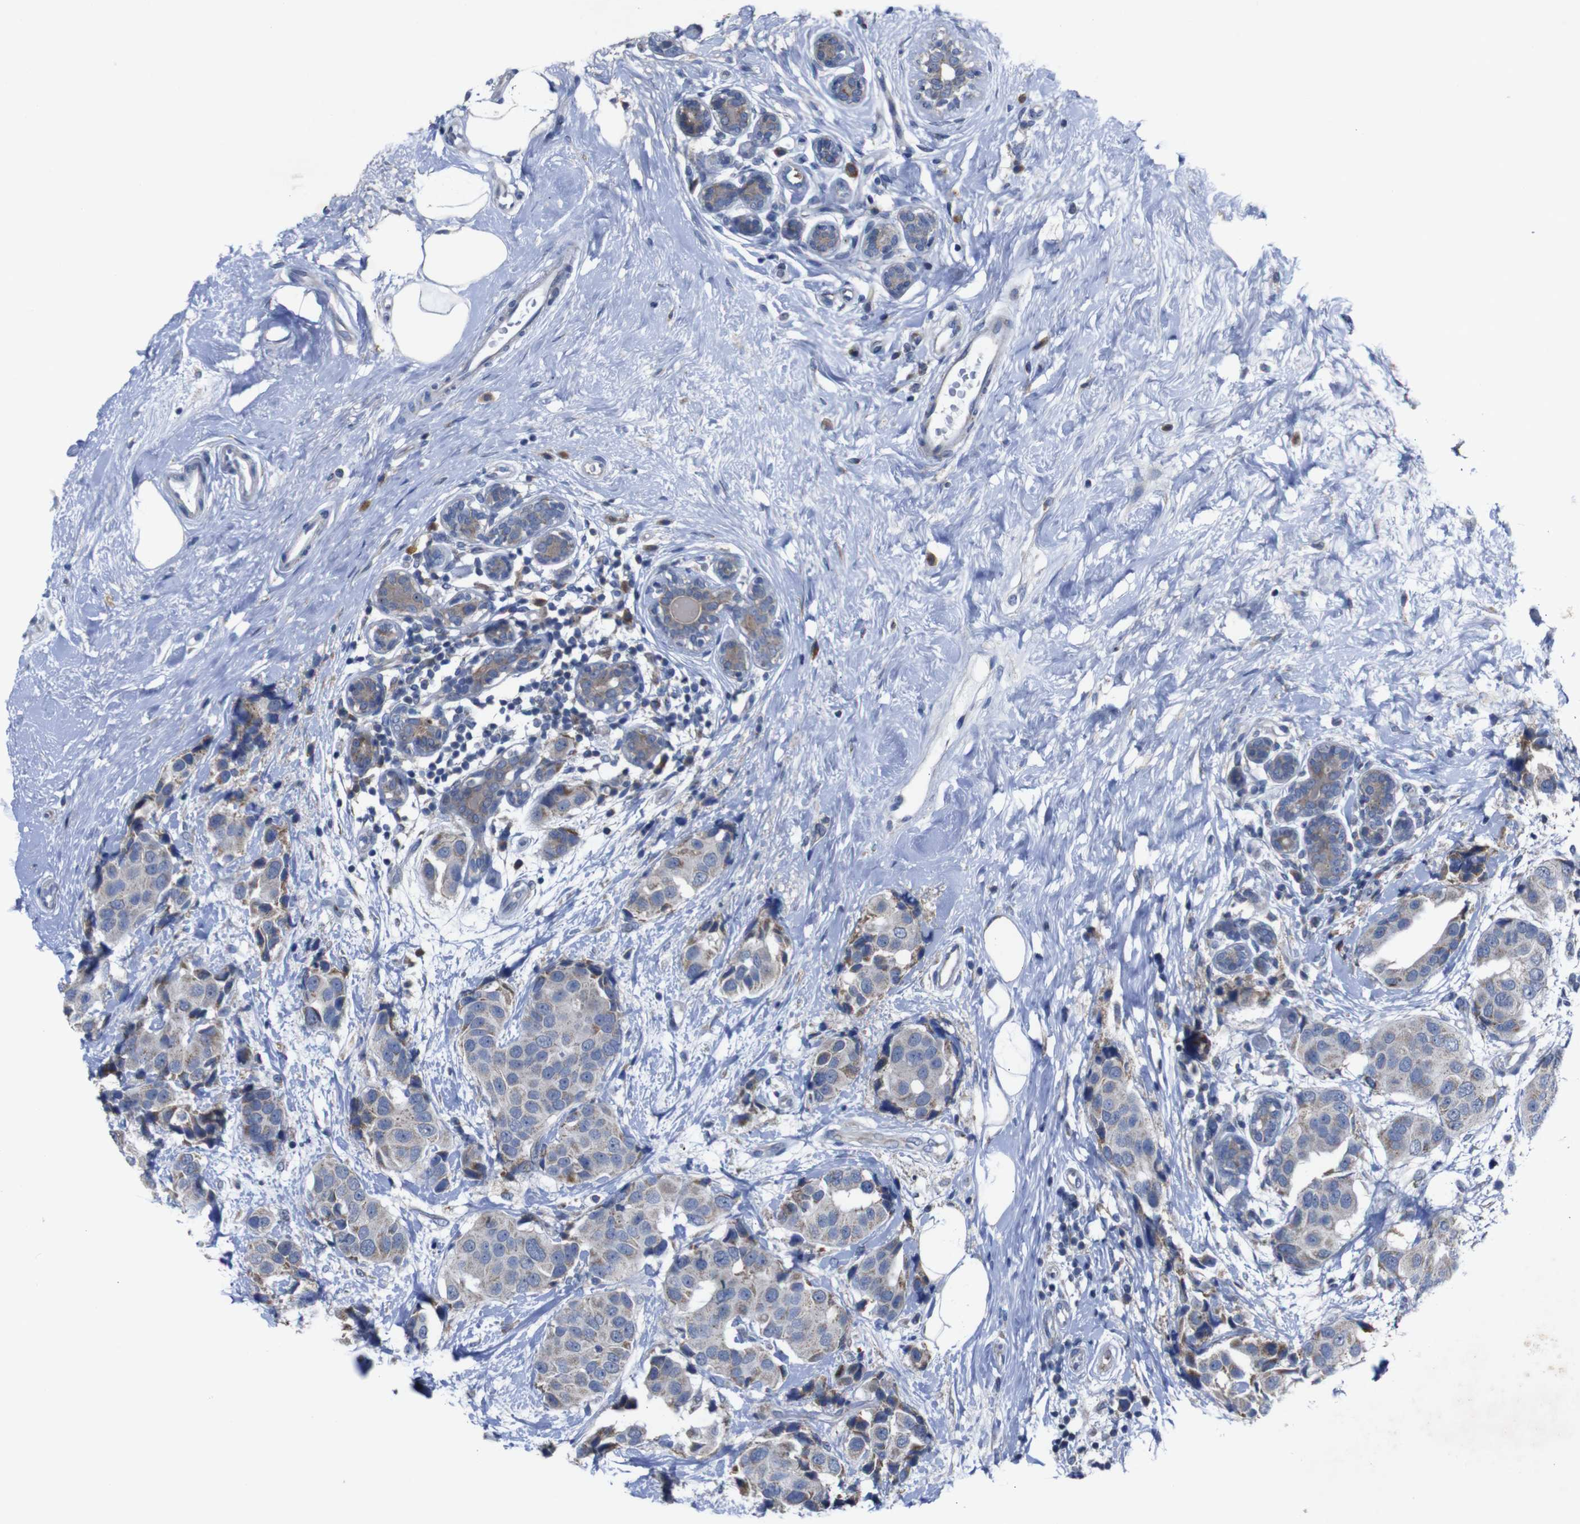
{"staining": {"intensity": "moderate", "quantity": "<25%", "location": "cytoplasmic/membranous"}, "tissue": "breast cancer", "cell_type": "Tumor cells", "image_type": "cancer", "snomed": [{"axis": "morphology", "description": "Normal tissue, NOS"}, {"axis": "morphology", "description": "Duct carcinoma"}, {"axis": "topography", "description": "Breast"}], "caption": "Immunohistochemistry micrograph of neoplastic tissue: breast cancer stained using immunohistochemistry displays low levels of moderate protein expression localized specifically in the cytoplasmic/membranous of tumor cells, appearing as a cytoplasmic/membranous brown color.", "gene": "CHST10", "patient": {"sex": "female", "age": 39}}